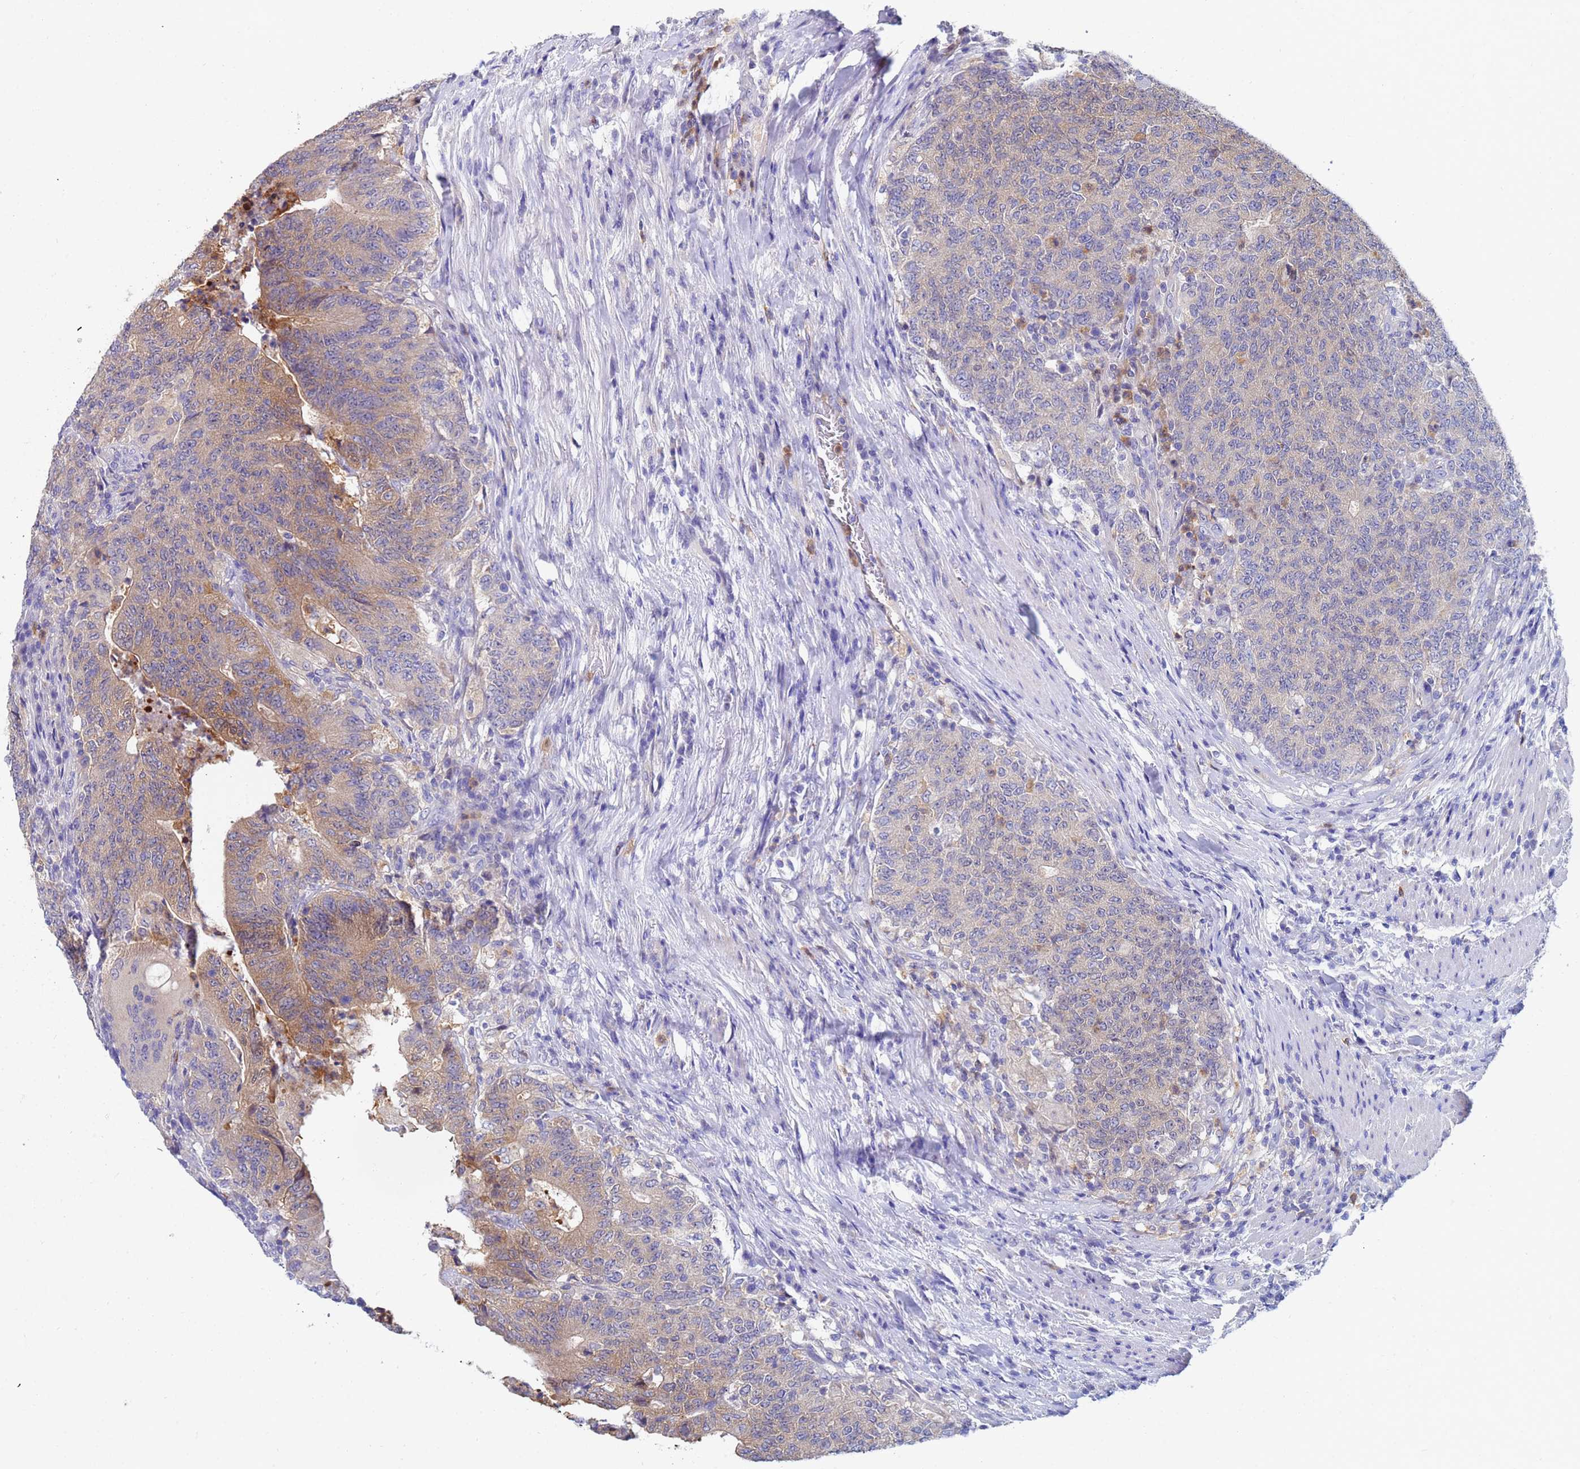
{"staining": {"intensity": "moderate", "quantity": "25%-75%", "location": "cytoplasmic/membranous"}, "tissue": "colorectal cancer", "cell_type": "Tumor cells", "image_type": "cancer", "snomed": [{"axis": "morphology", "description": "Adenocarcinoma, NOS"}, {"axis": "topography", "description": "Colon"}], "caption": "Approximately 25%-75% of tumor cells in human colorectal adenocarcinoma exhibit moderate cytoplasmic/membranous protein staining as visualized by brown immunohistochemical staining.", "gene": "TTLL11", "patient": {"sex": "female", "age": 75}}